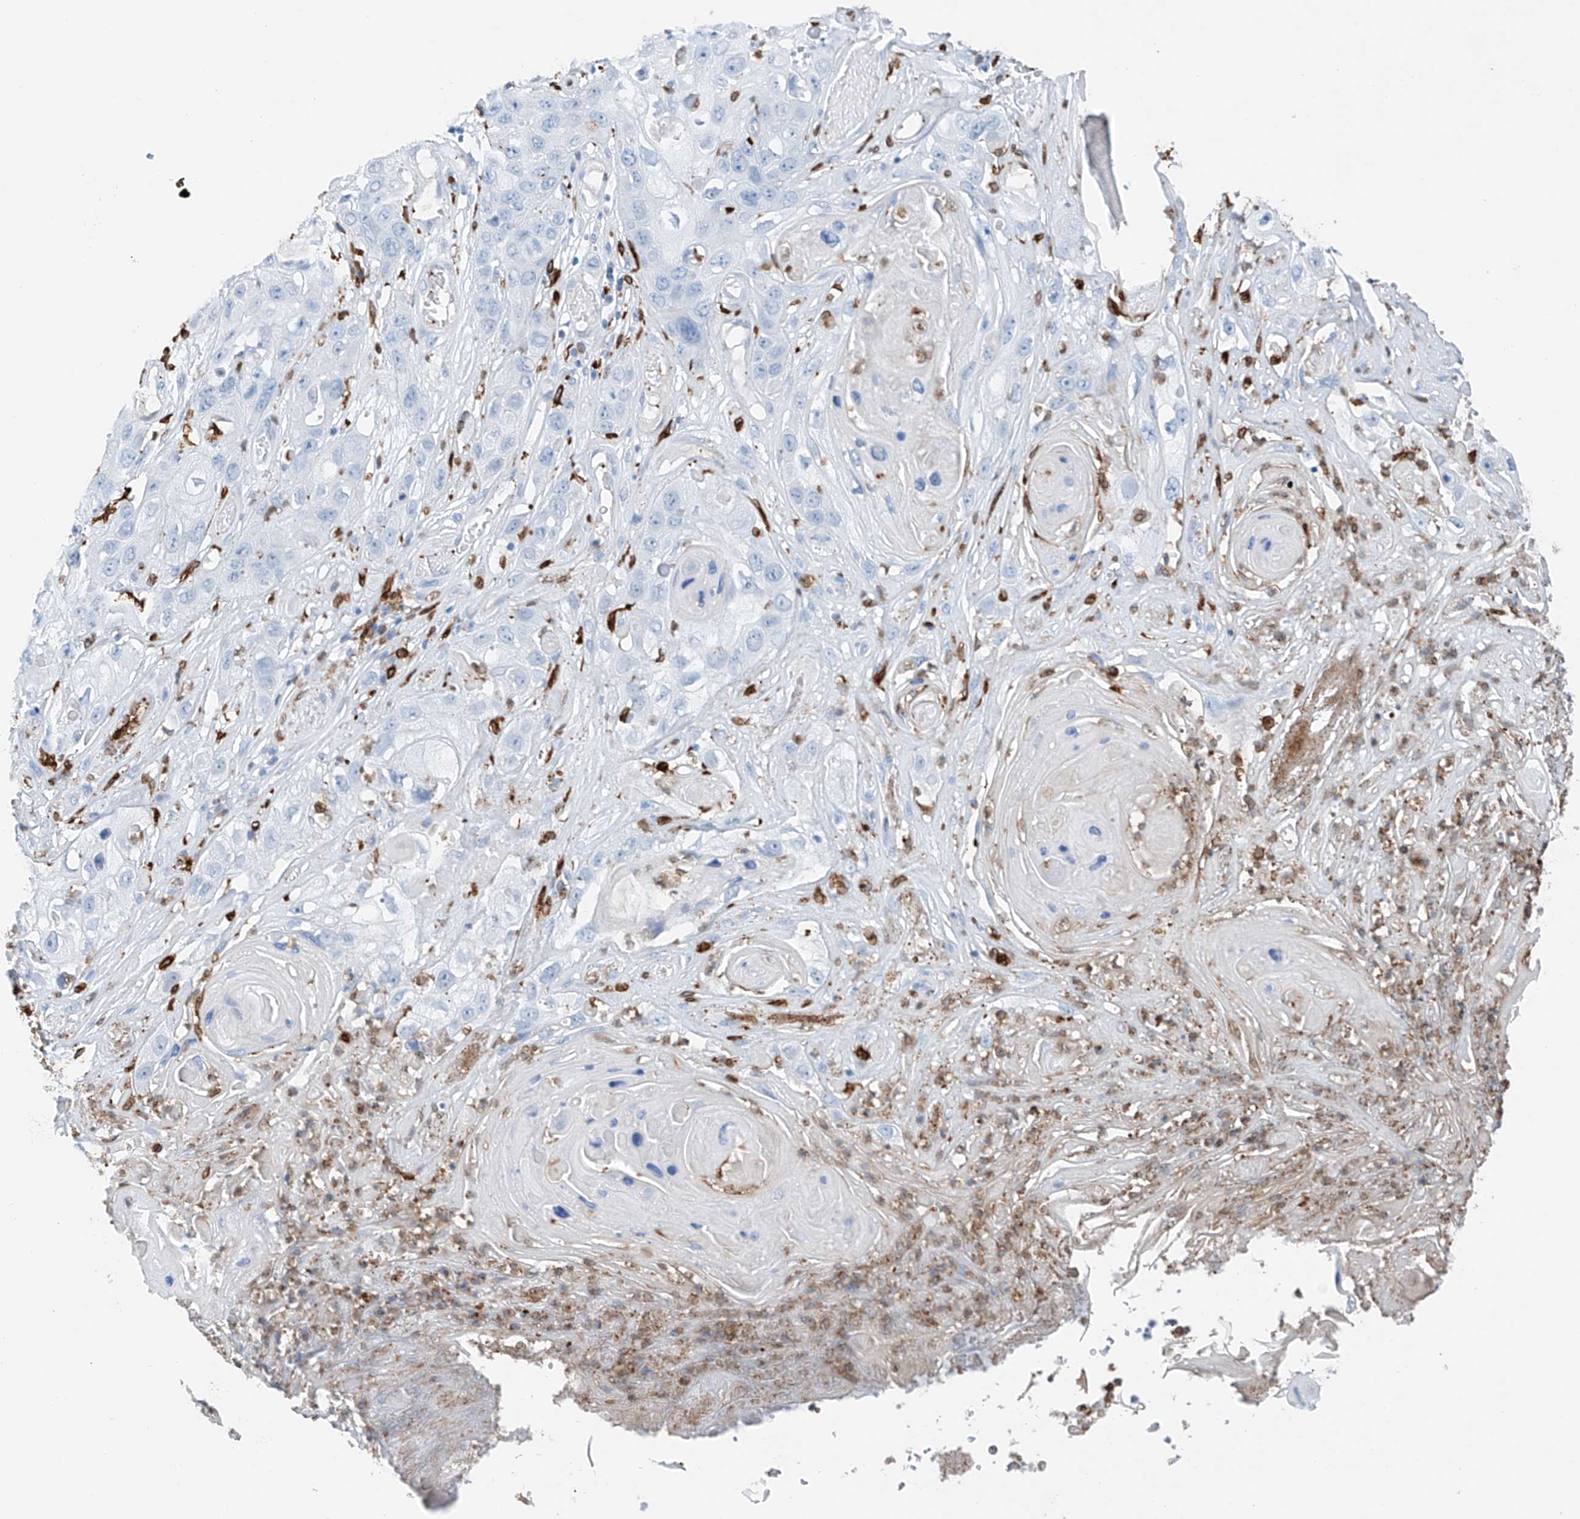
{"staining": {"intensity": "negative", "quantity": "none", "location": "none"}, "tissue": "skin cancer", "cell_type": "Tumor cells", "image_type": "cancer", "snomed": [{"axis": "morphology", "description": "Squamous cell carcinoma, NOS"}, {"axis": "topography", "description": "Skin"}], "caption": "This is a micrograph of immunohistochemistry staining of skin cancer, which shows no expression in tumor cells. Brightfield microscopy of IHC stained with DAB (3,3'-diaminobenzidine) (brown) and hematoxylin (blue), captured at high magnification.", "gene": "TBXAS1", "patient": {"sex": "male", "age": 55}}